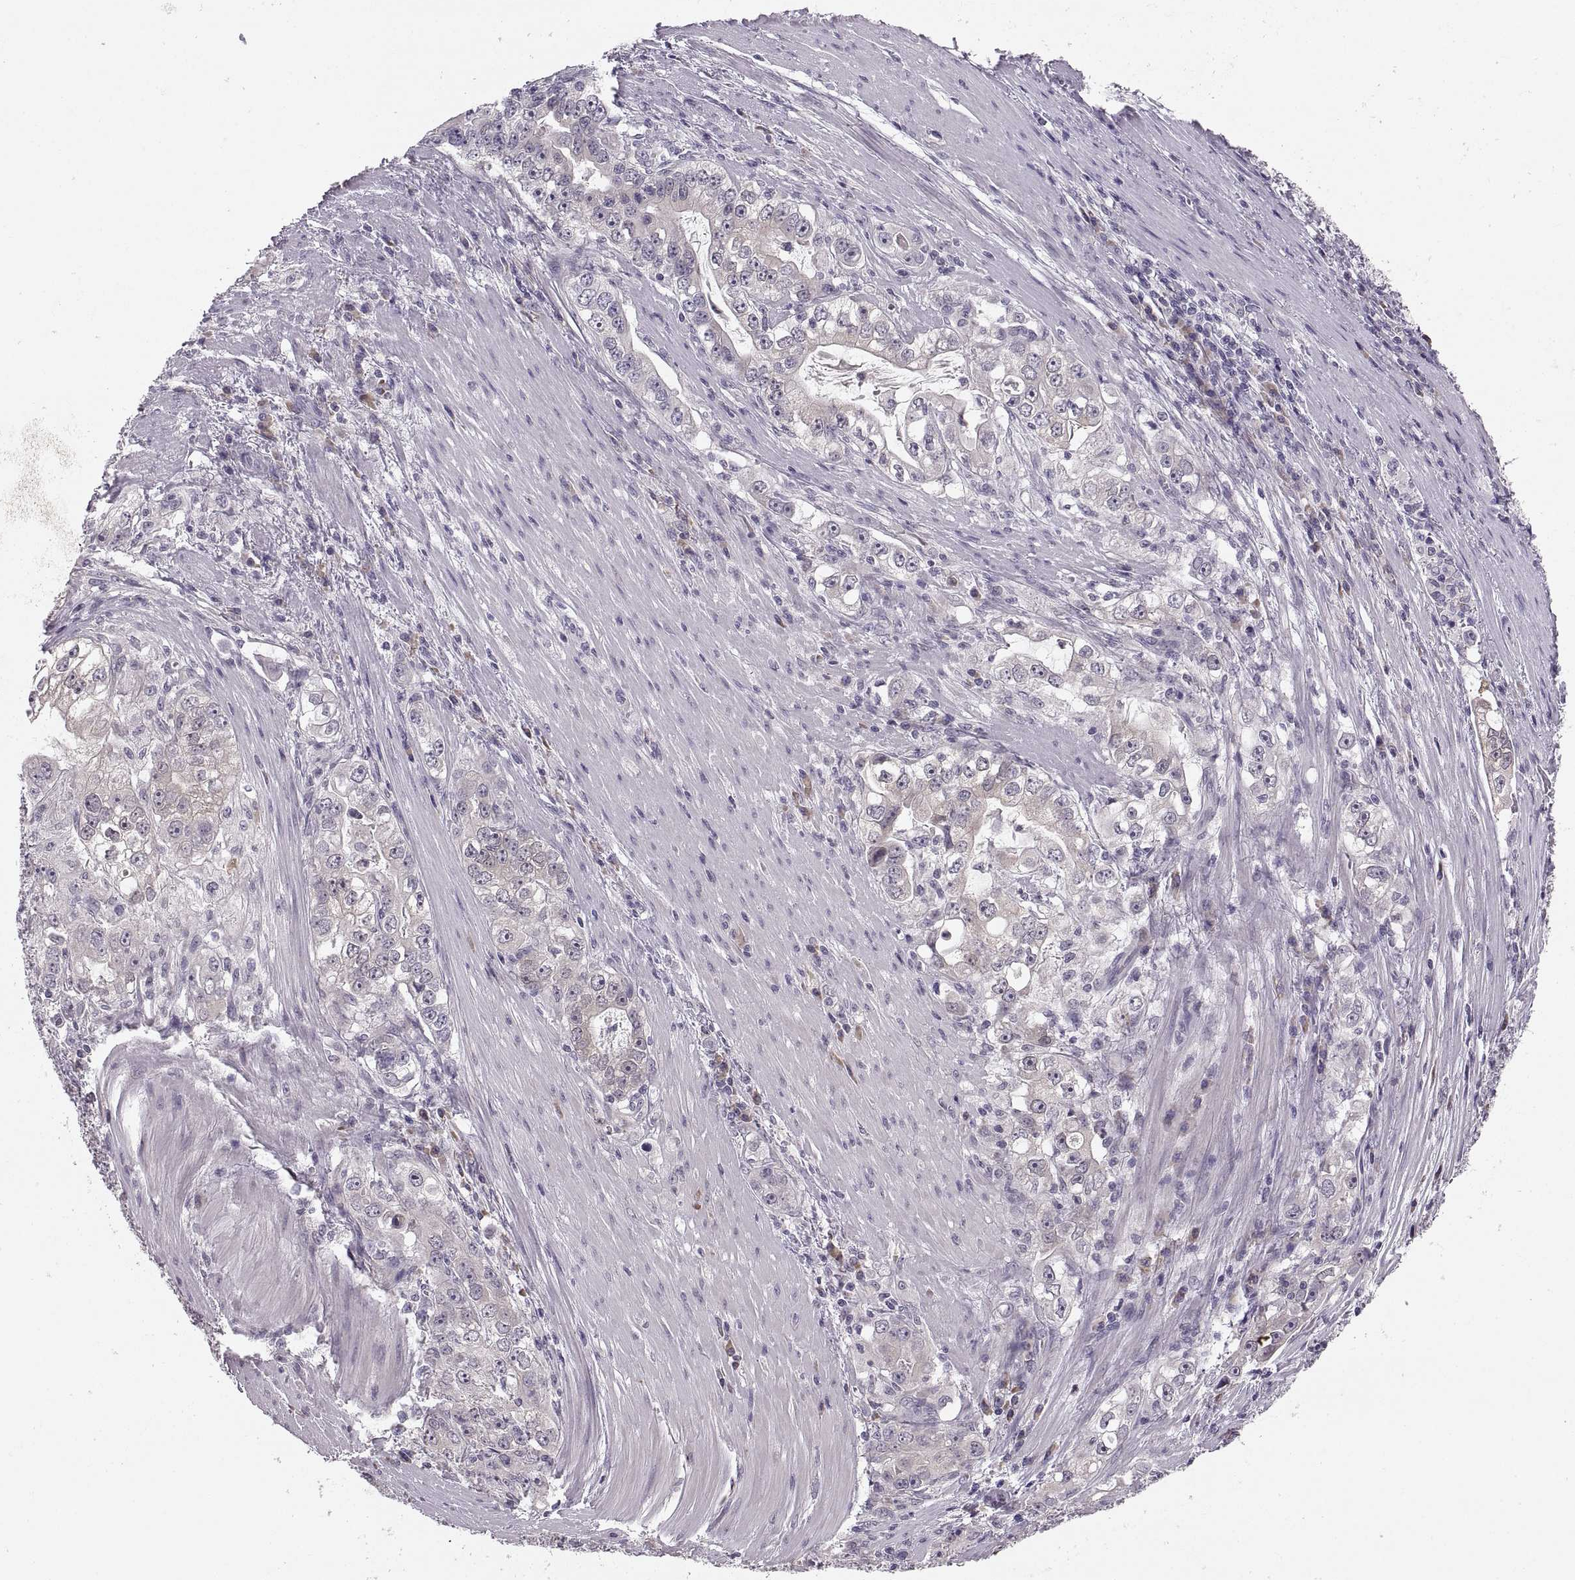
{"staining": {"intensity": "weak", "quantity": "25%-75%", "location": "cytoplasmic/membranous"}, "tissue": "stomach cancer", "cell_type": "Tumor cells", "image_type": "cancer", "snomed": [{"axis": "morphology", "description": "Adenocarcinoma, NOS"}, {"axis": "topography", "description": "Stomach, lower"}], "caption": "This is an image of IHC staining of stomach cancer (adenocarcinoma), which shows weak staining in the cytoplasmic/membranous of tumor cells.", "gene": "ADH6", "patient": {"sex": "female", "age": 72}}